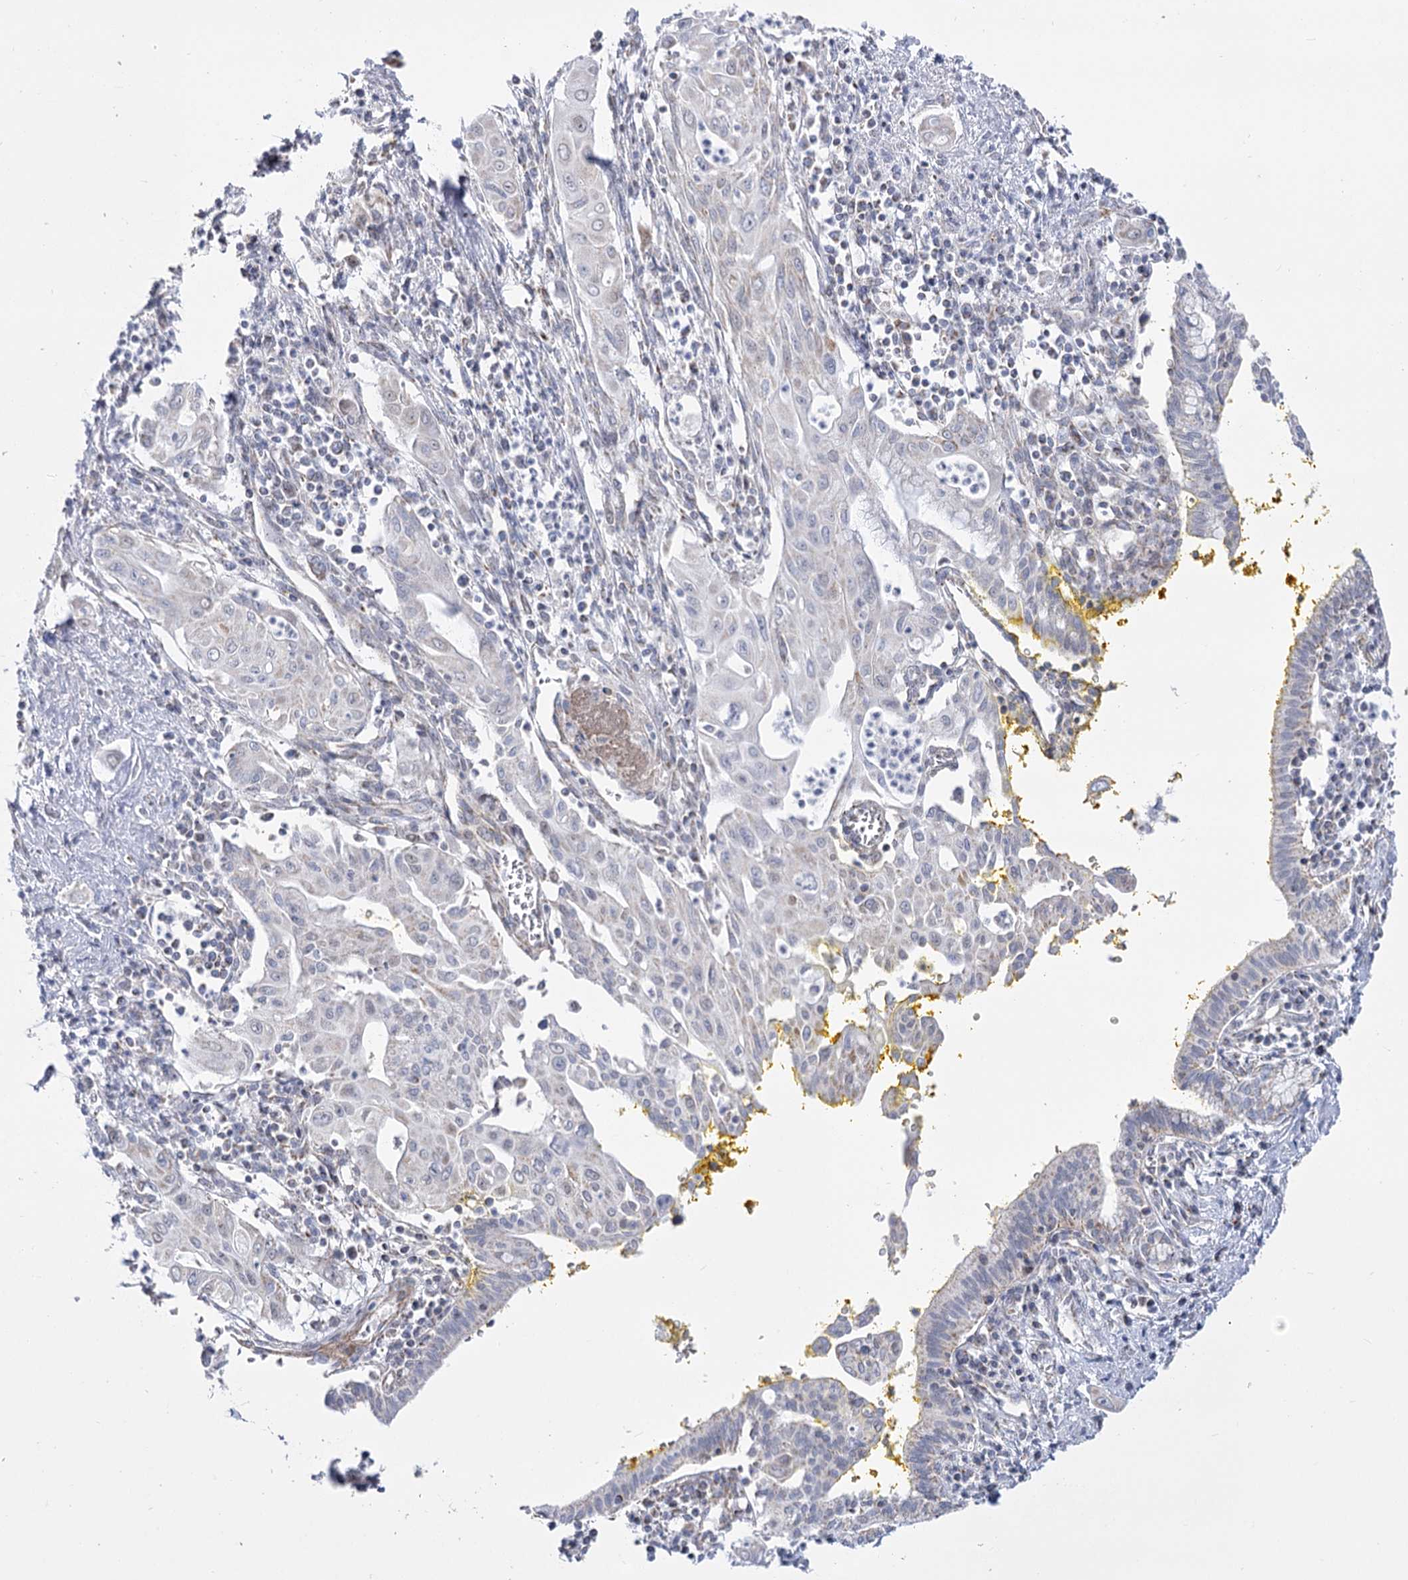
{"staining": {"intensity": "negative", "quantity": "none", "location": "none"}, "tissue": "pancreatic cancer", "cell_type": "Tumor cells", "image_type": "cancer", "snomed": [{"axis": "morphology", "description": "Adenocarcinoma, NOS"}, {"axis": "topography", "description": "Pancreas"}], "caption": "Immunohistochemistry (IHC) micrograph of neoplastic tissue: human pancreatic cancer (adenocarcinoma) stained with DAB demonstrates no significant protein expression in tumor cells. (DAB (3,3'-diaminobenzidine) immunohistochemistry (IHC), high magnification).", "gene": "PDHB", "patient": {"sex": "male", "age": 58}}